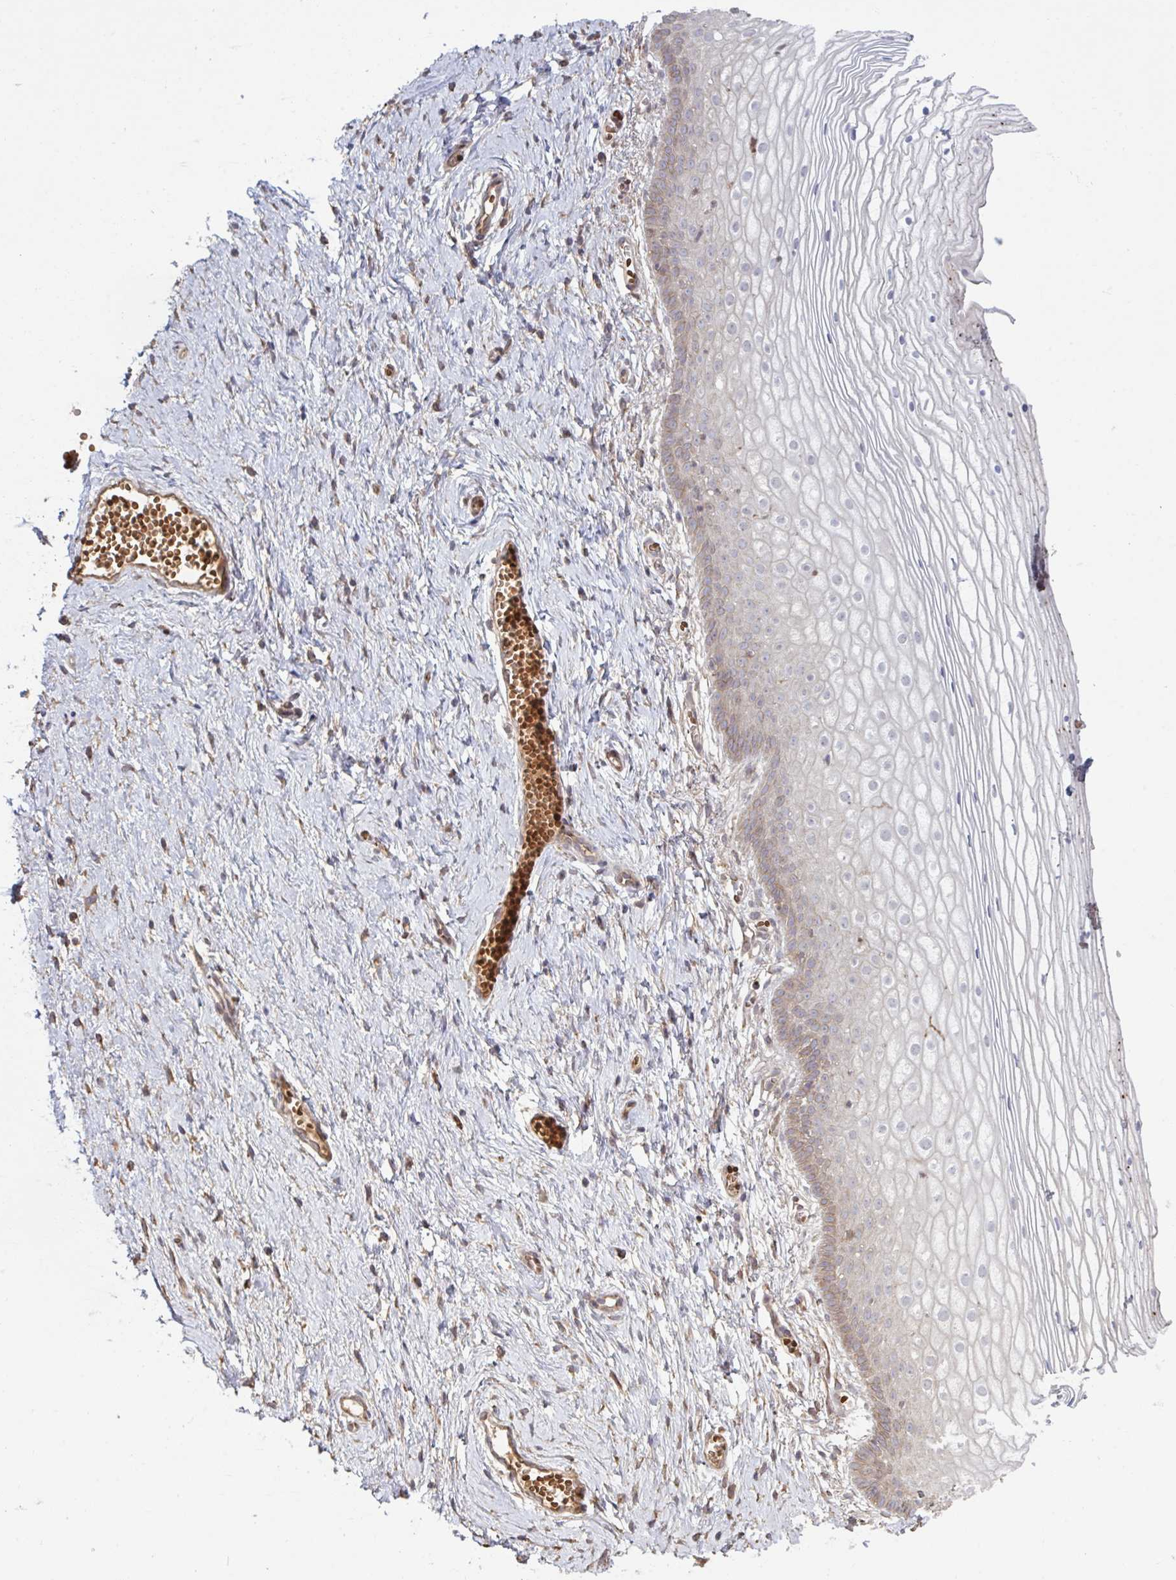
{"staining": {"intensity": "moderate", "quantity": "<25%", "location": "cytoplasmic/membranous"}, "tissue": "vagina", "cell_type": "Squamous epithelial cells", "image_type": "normal", "snomed": [{"axis": "morphology", "description": "Normal tissue, NOS"}, {"axis": "topography", "description": "Vagina"}], "caption": "Immunohistochemical staining of unremarkable human vagina demonstrates moderate cytoplasmic/membranous protein positivity in about <25% of squamous epithelial cells.", "gene": "IL1R1", "patient": {"sex": "female", "age": 56}}